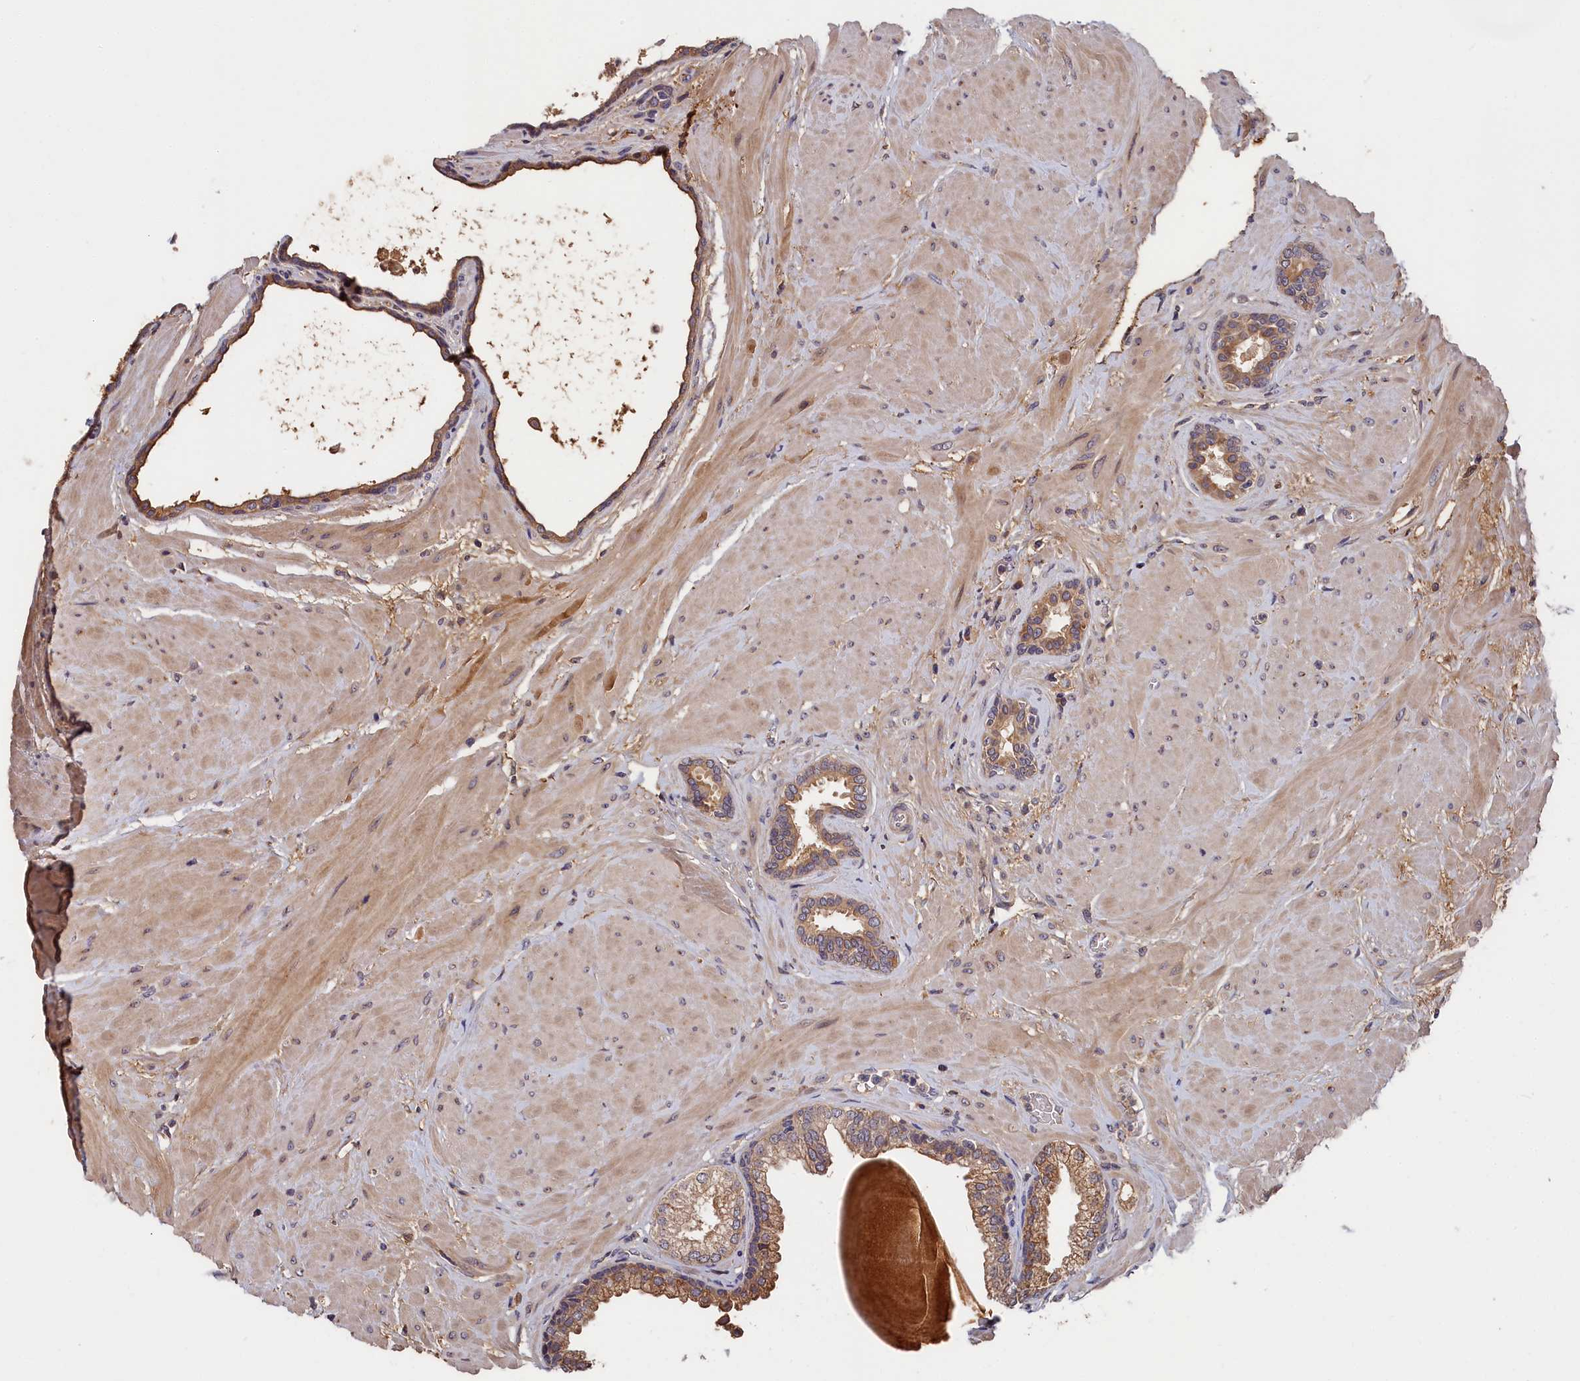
{"staining": {"intensity": "moderate", "quantity": ">75%", "location": "cytoplasmic/membranous"}, "tissue": "prostate", "cell_type": "Glandular cells", "image_type": "normal", "snomed": [{"axis": "morphology", "description": "Normal tissue, NOS"}, {"axis": "topography", "description": "Prostate"}], "caption": "Prostate stained with DAB immunohistochemistry (IHC) reveals medium levels of moderate cytoplasmic/membranous staining in approximately >75% of glandular cells. The protein is stained brown, and the nuclei are stained in blue (DAB IHC with brightfield microscopy, high magnification).", "gene": "ITIH1", "patient": {"sex": "male", "age": 48}}